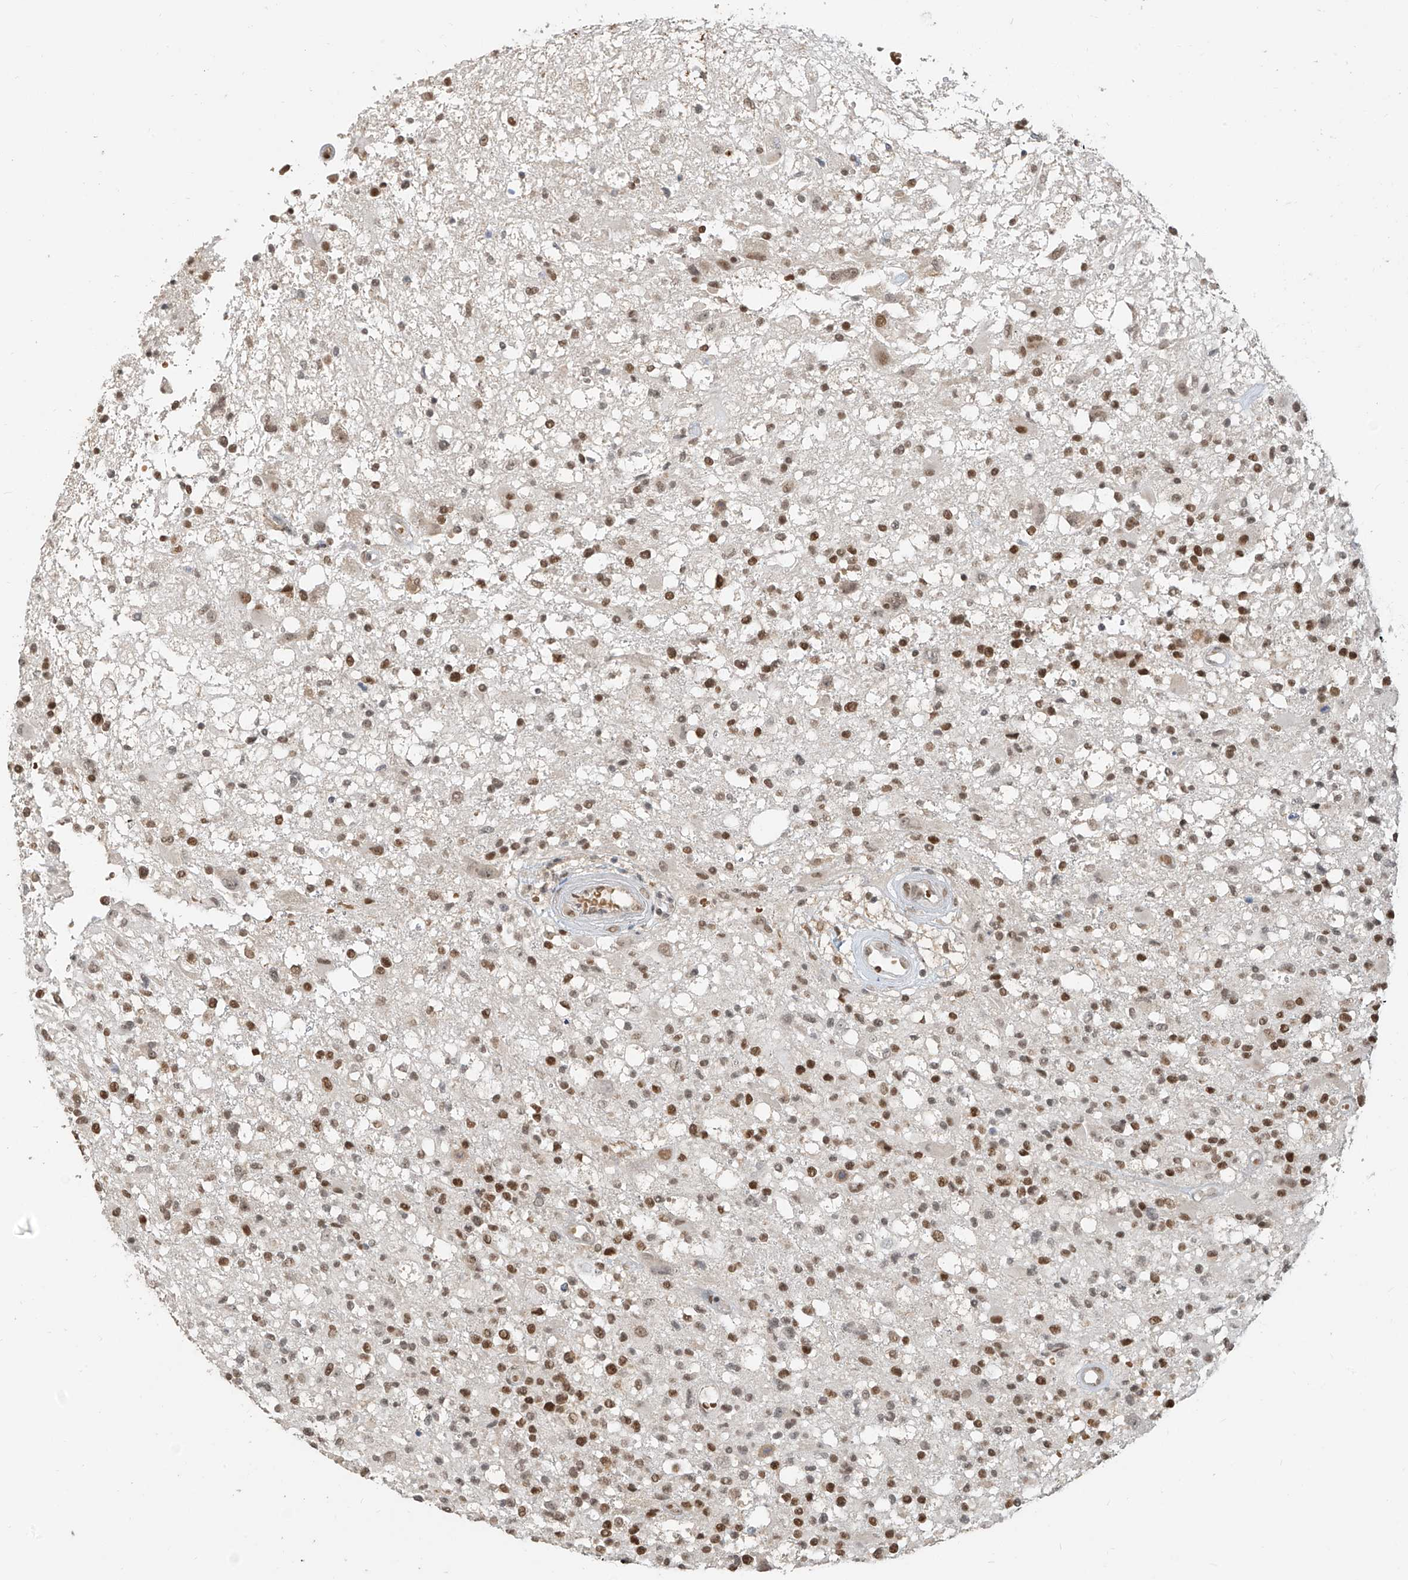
{"staining": {"intensity": "moderate", "quantity": ">75%", "location": "nuclear"}, "tissue": "glioma", "cell_type": "Tumor cells", "image_type": "cancer", "snomed": [{"axis": "morphology", "description": "Glioma, malignant, High grade"}, {"axis": "morphology", "description": "Glioblastoma, NOS"}, {"axis": "topography", "description": "Brain"}], "caption": "IHC (DAB) staining of human malignant glioma (high-grade) displays moderate nuclear protein staining in approximately >75% of tumor cells. (DAB IHC with brightfield microscopy, high magnification).", "gene": "ZMYM2", "patient": {"sex": "male", "age": 60}}